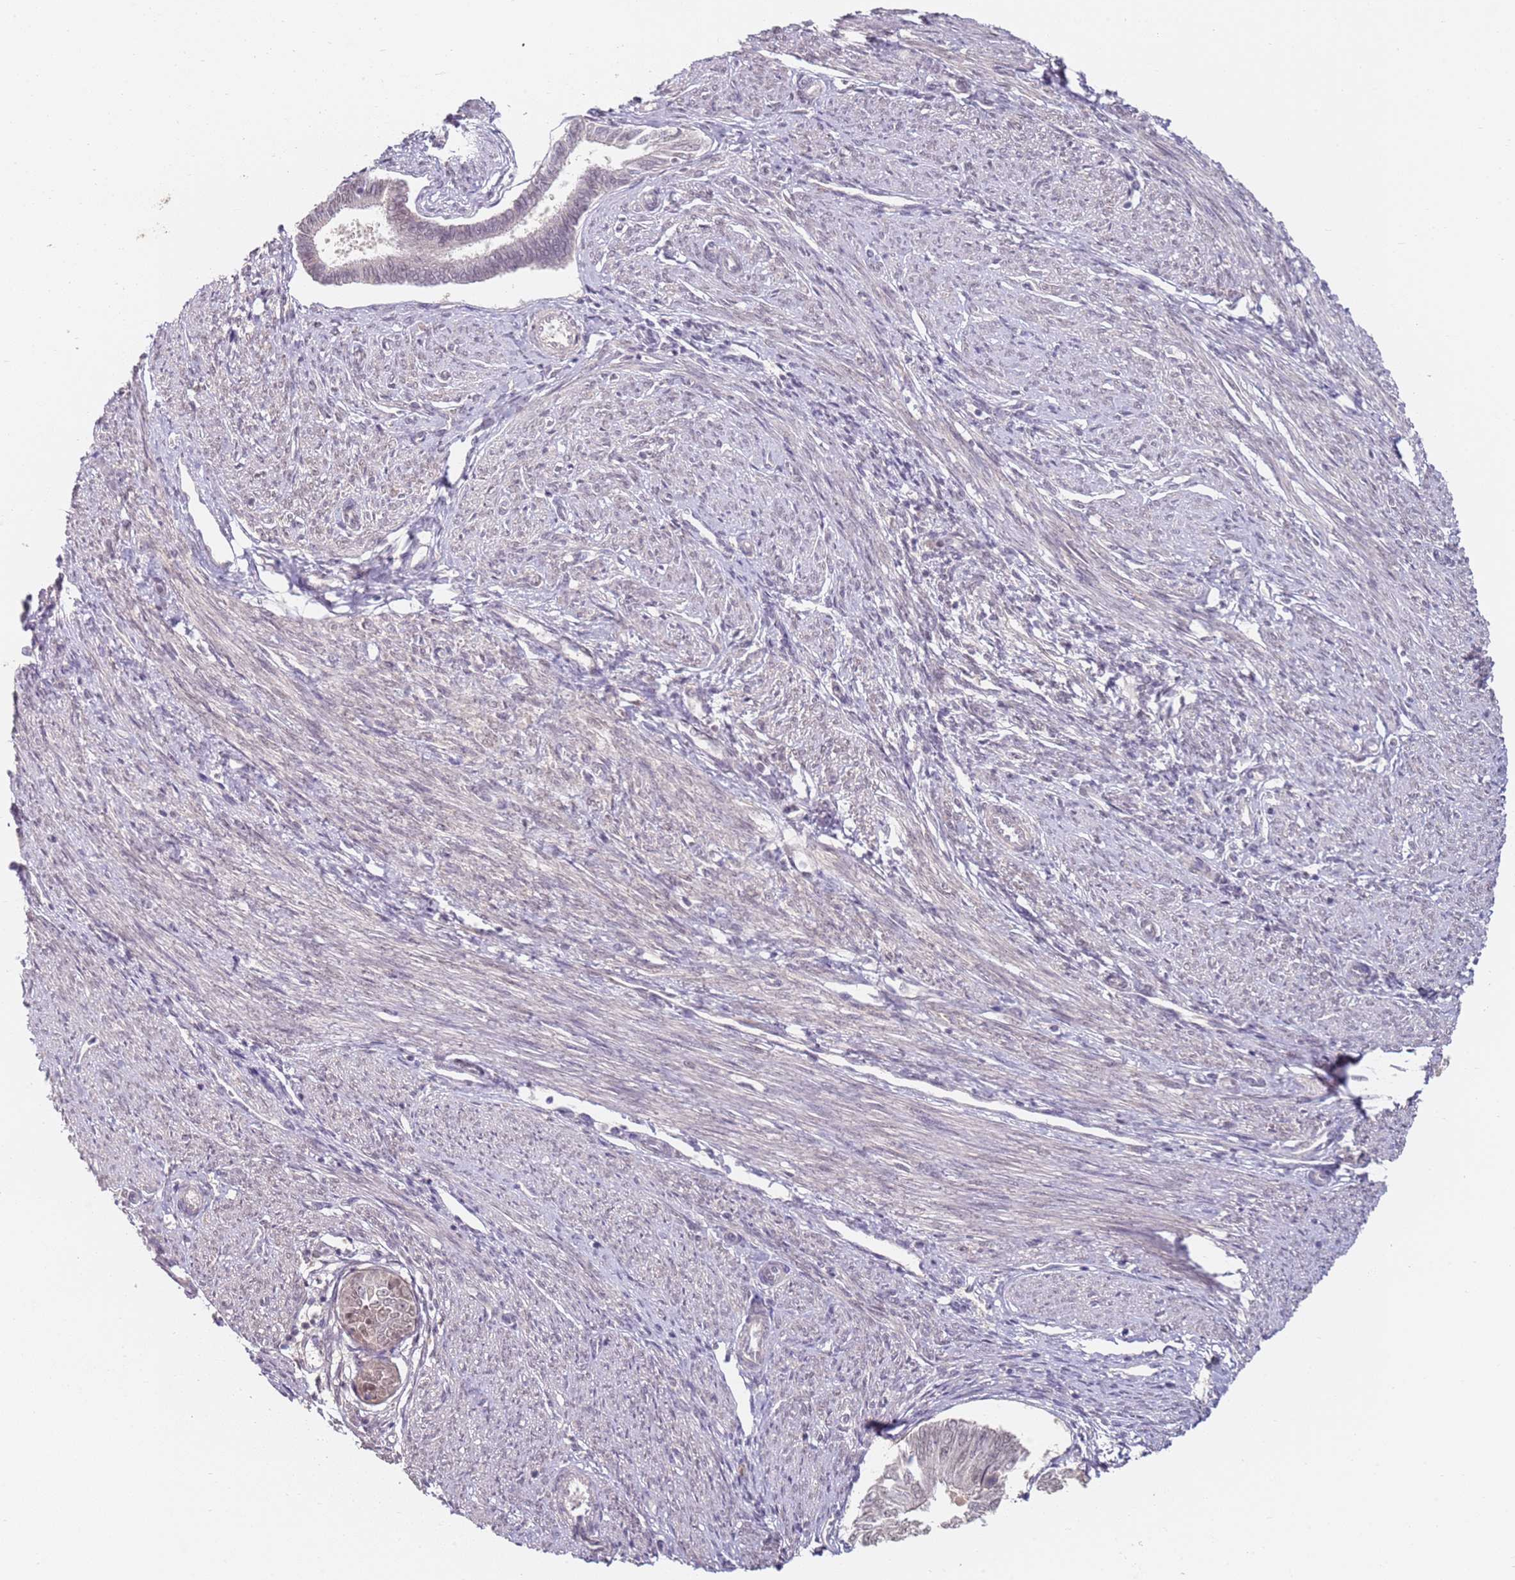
{"staining": {"intensity": "negative", "quantity": "none", "location": "none"}, "tissue": "endometrial cancer", "cell_type": "Tumor cells", "image_type": "cancer", "snomed": [{"axis": "morphology", "description": "Adenocarcinoma, NOS"}, {"axis": "topography", "description": "Endometrium"}], "caption": "Adenocarcinoma (endometrial) was stained to show a protein in brown. There is no significant staining in tumor cells.", "gene": "WDR93", "patient": {"sex": "female", "age": 58}}